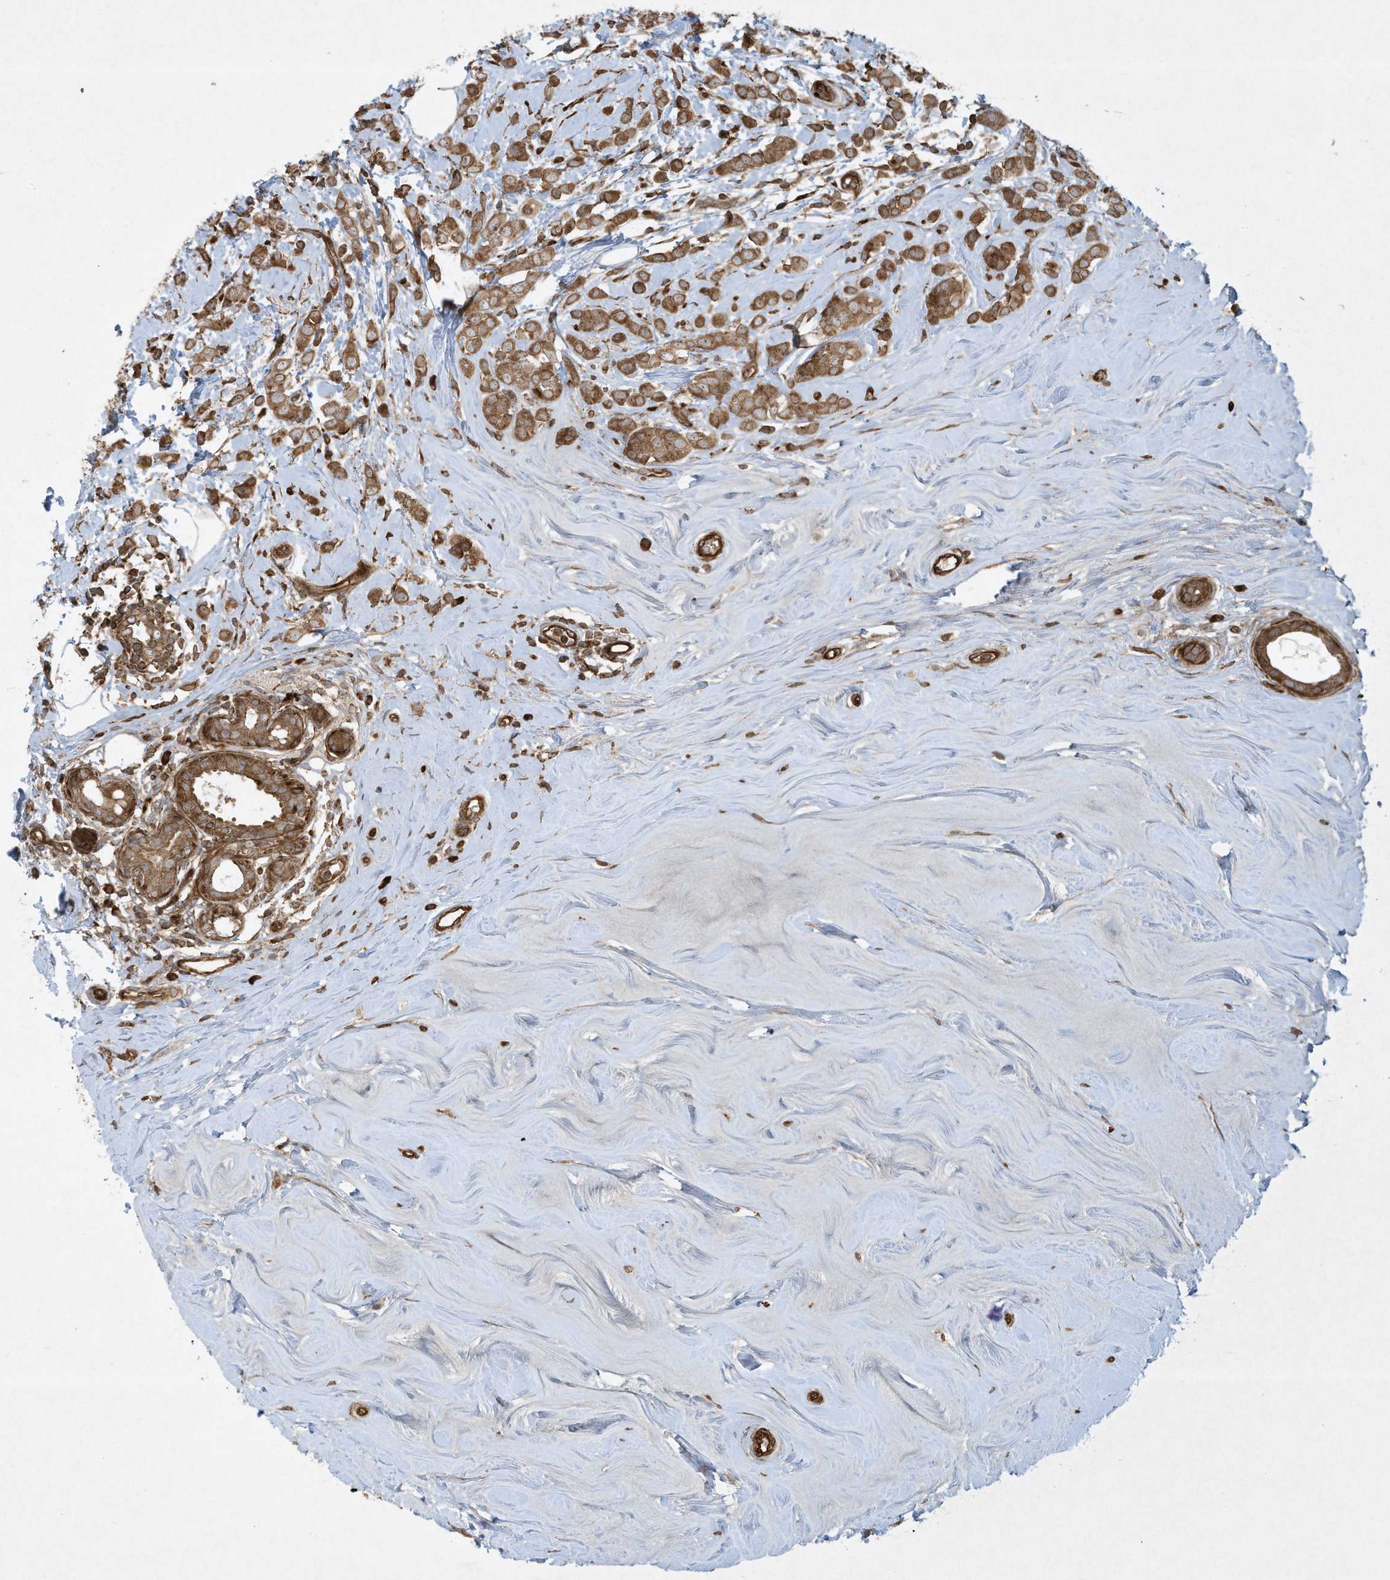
{"staining": {"intensity": "moderate", "quantity": ">75%", "location": "cytoplasmic/membranous"}, "tissue": "breast cancer", "cell_type": "Tumor cells", "image_type": "cancer", "snomed": [{"axis": "morphology", "description": "Lobular carcinoma"}, {"axis": "topography", "description": "Breast"}], "caption": "Immunohistochemistry (IHC) photomicrograph of human breast cancer stained for a protein (brown), which shows medium levels of moderate cytoplasmic/membranous expression in about >75% of tumor cells.", "gene": "DDIT4", "patient": {"sex": "female", "age": 47}}